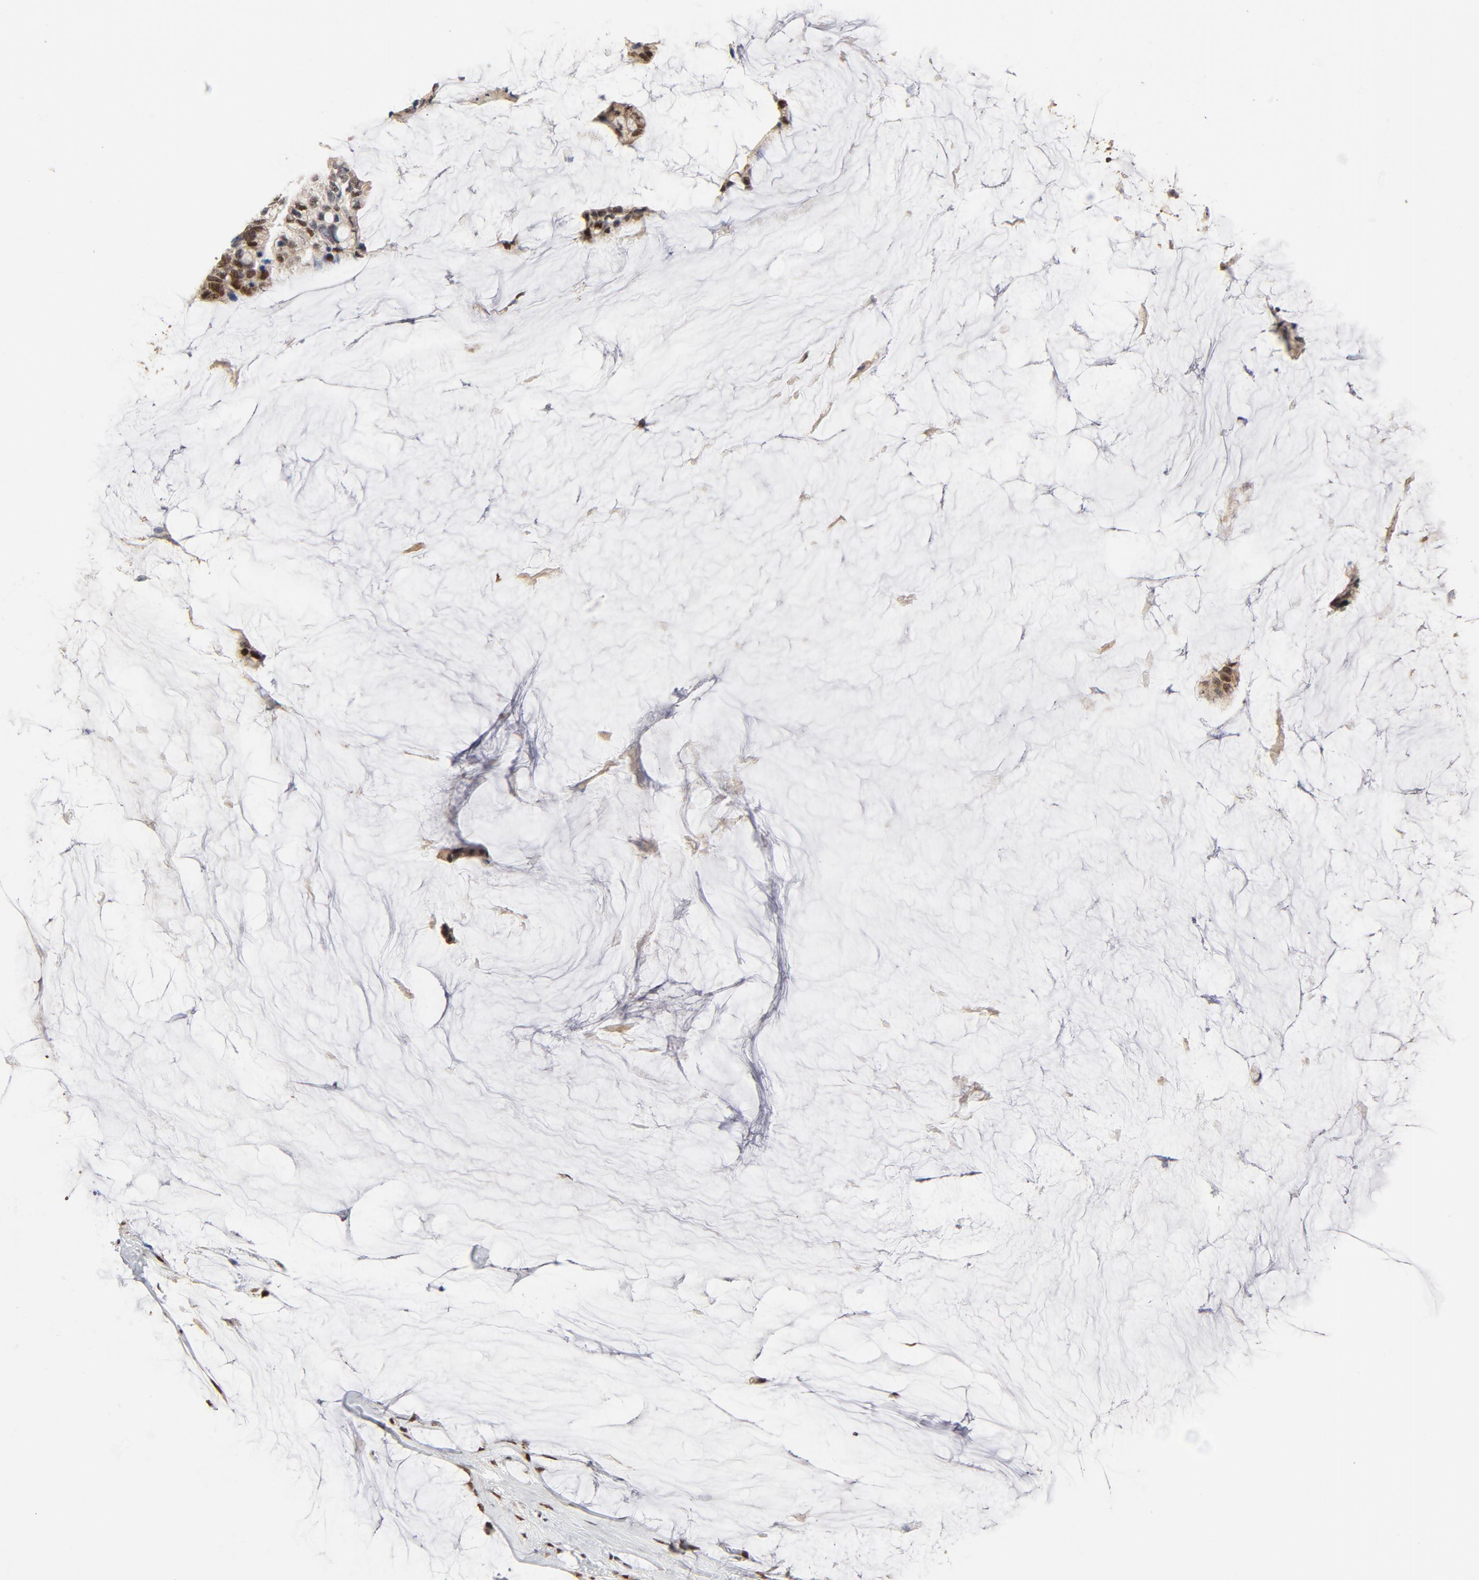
{"staining": {"intensity": "strong", "quantity": ">75%", "location": "nuclear"}, "tissue": "ovarian cancer", "cell_type": "Tumor cells", "image_type": "cancer", "snomed": [{"axis": "morphology", "description": "Cystadenocarcinoma, mucinous, NOS"}, {"axis": "topography", "description": "Ovary"}], "caption": "Ovarian cancer tissue reveals strong nuclear expression in about >75% of tumor cells The protein is stained brown, and the nuclei are stained in blue (DAB (3,3'-diaminobenzidine) IHC with brightfield microscopy, high magnification).", "gene": "GTF2I", "patient": {"sex": "female", "age": 39}}